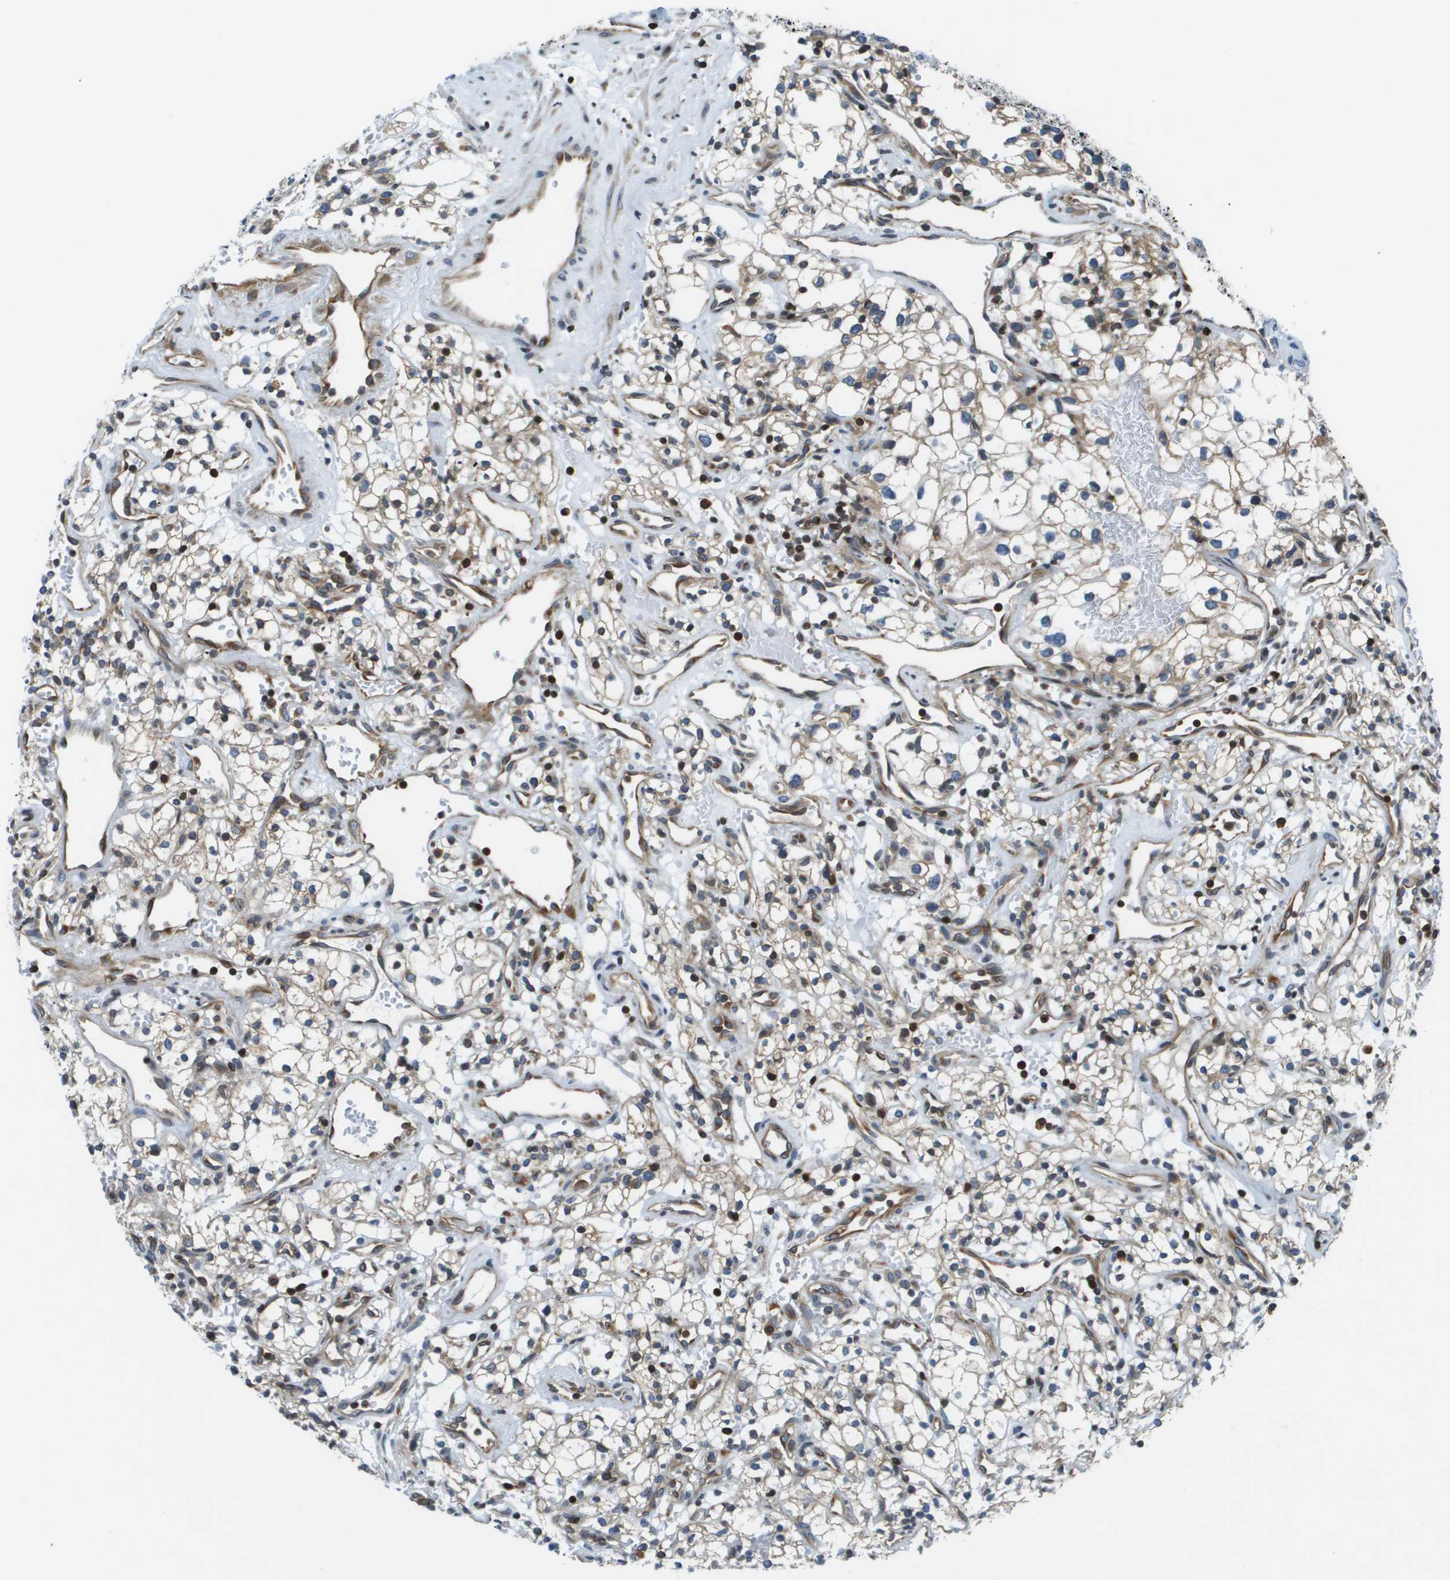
{"staining": {"intensity": "weak", "quantity": ">75%", "location": "cytoplasmic/membranous"}, "tissue": "renal cancer", "cell_type": "Tumor cells", "image_type": "cancer", "snomed": [{"axis": "morphology", "description": "Adenocarcinoma, NOS"}, {"axis": "topography", "description": "Kidney"}], "caption": "Renal cancer stained for a protein demonstrates weak cytoplasmic/membranous positivity in tumor cells.", "gene": "ESYT1", "patient": {"sex": "male", "age": 59}}